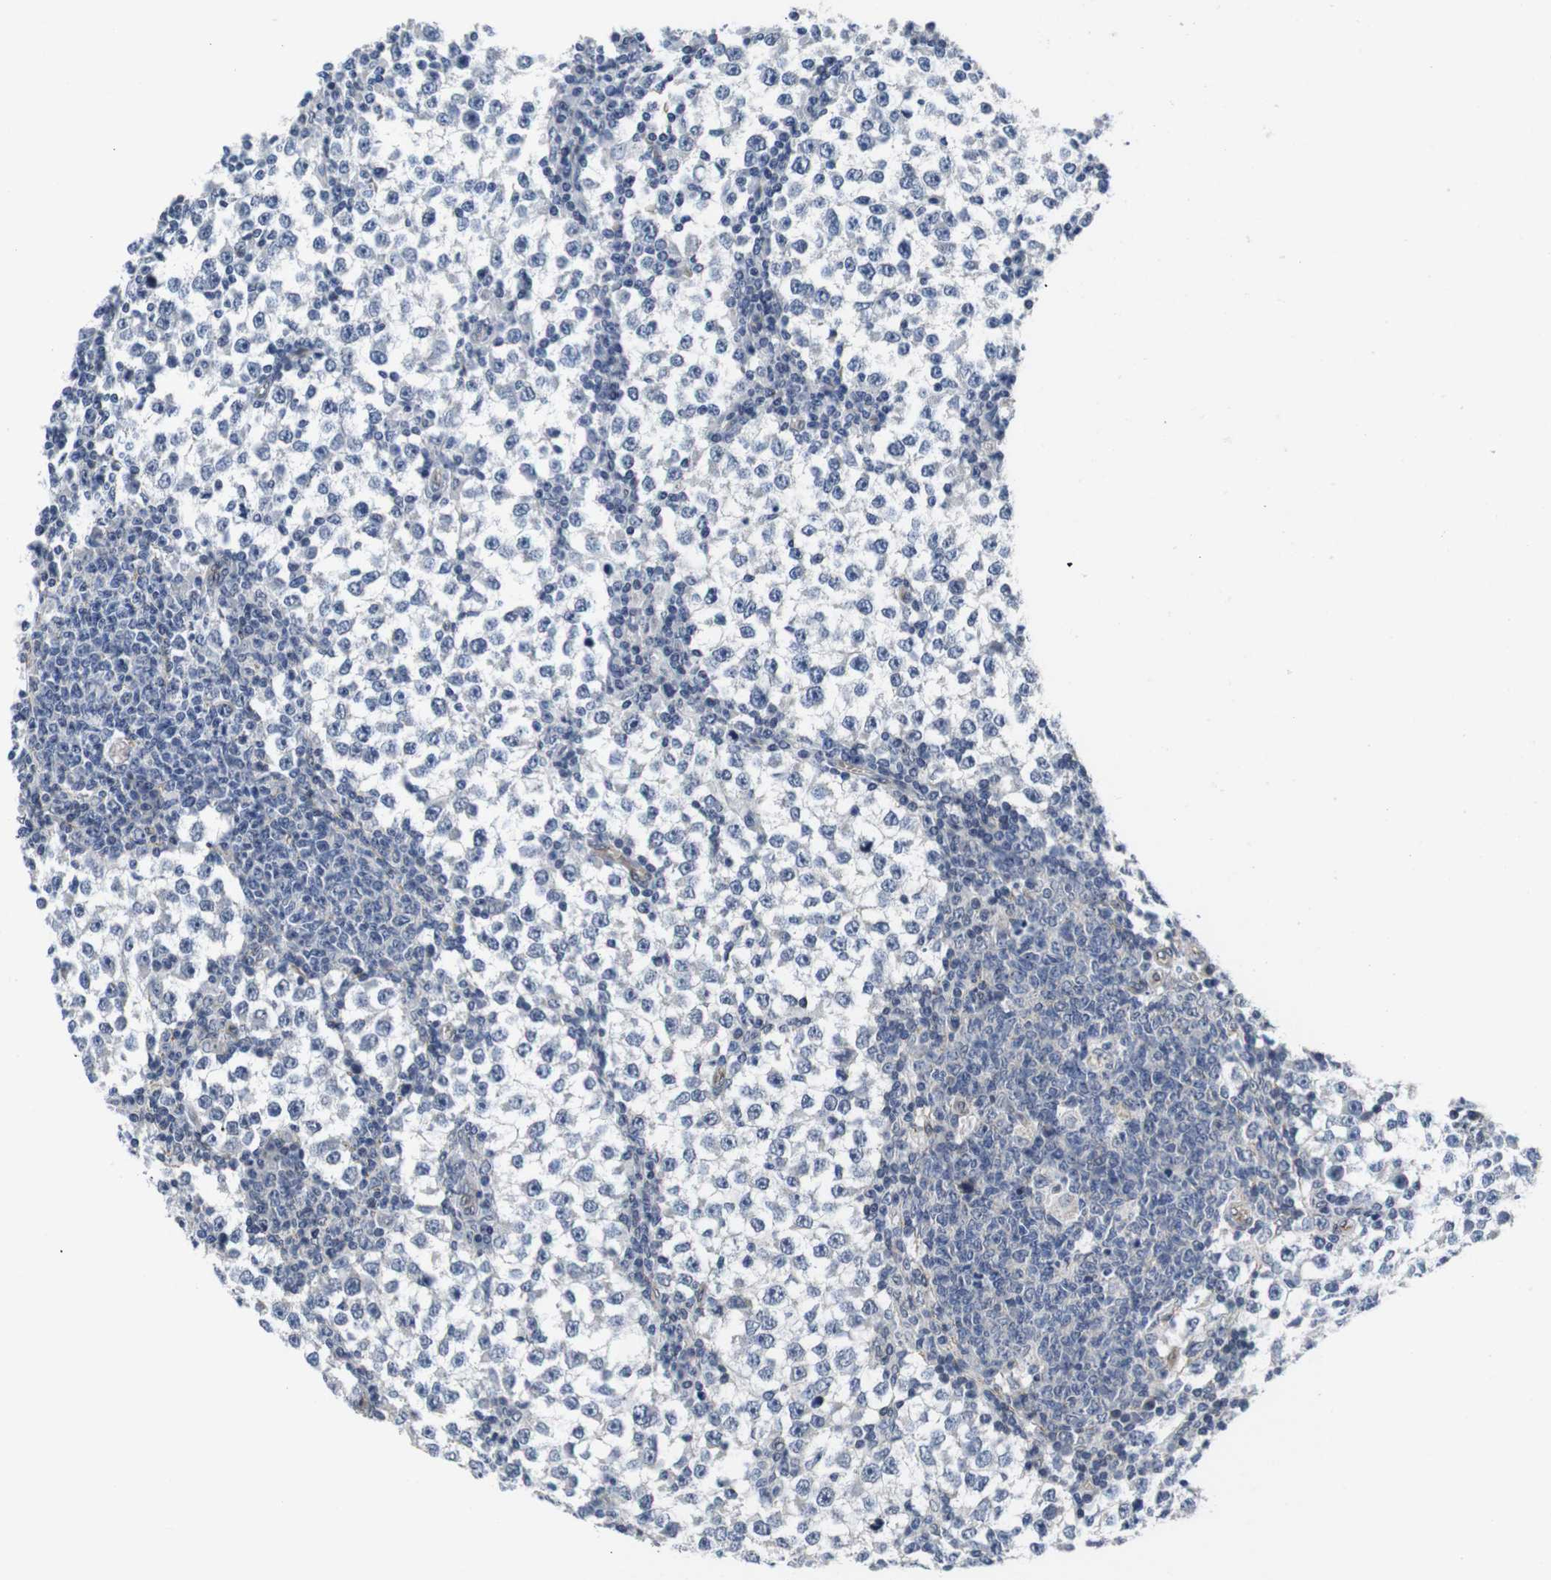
{"staining": {"intensity": "negative", "quantity": "none", "location": "none"}, "tissue": "testis cancer", "cell_type": "Tumor cells", "image_type": "cancer", "snomed": [{"axis": "morphology", "description": "Seminoma, NOS"}, {"axis": "topography", "description": "Testis"}], "caption": "A photomicrograph of human seminoma (testis) is negative for staining in tumor cells.", "gene": "SOCS3", "patient": {"sex": "male", "age": 65}}